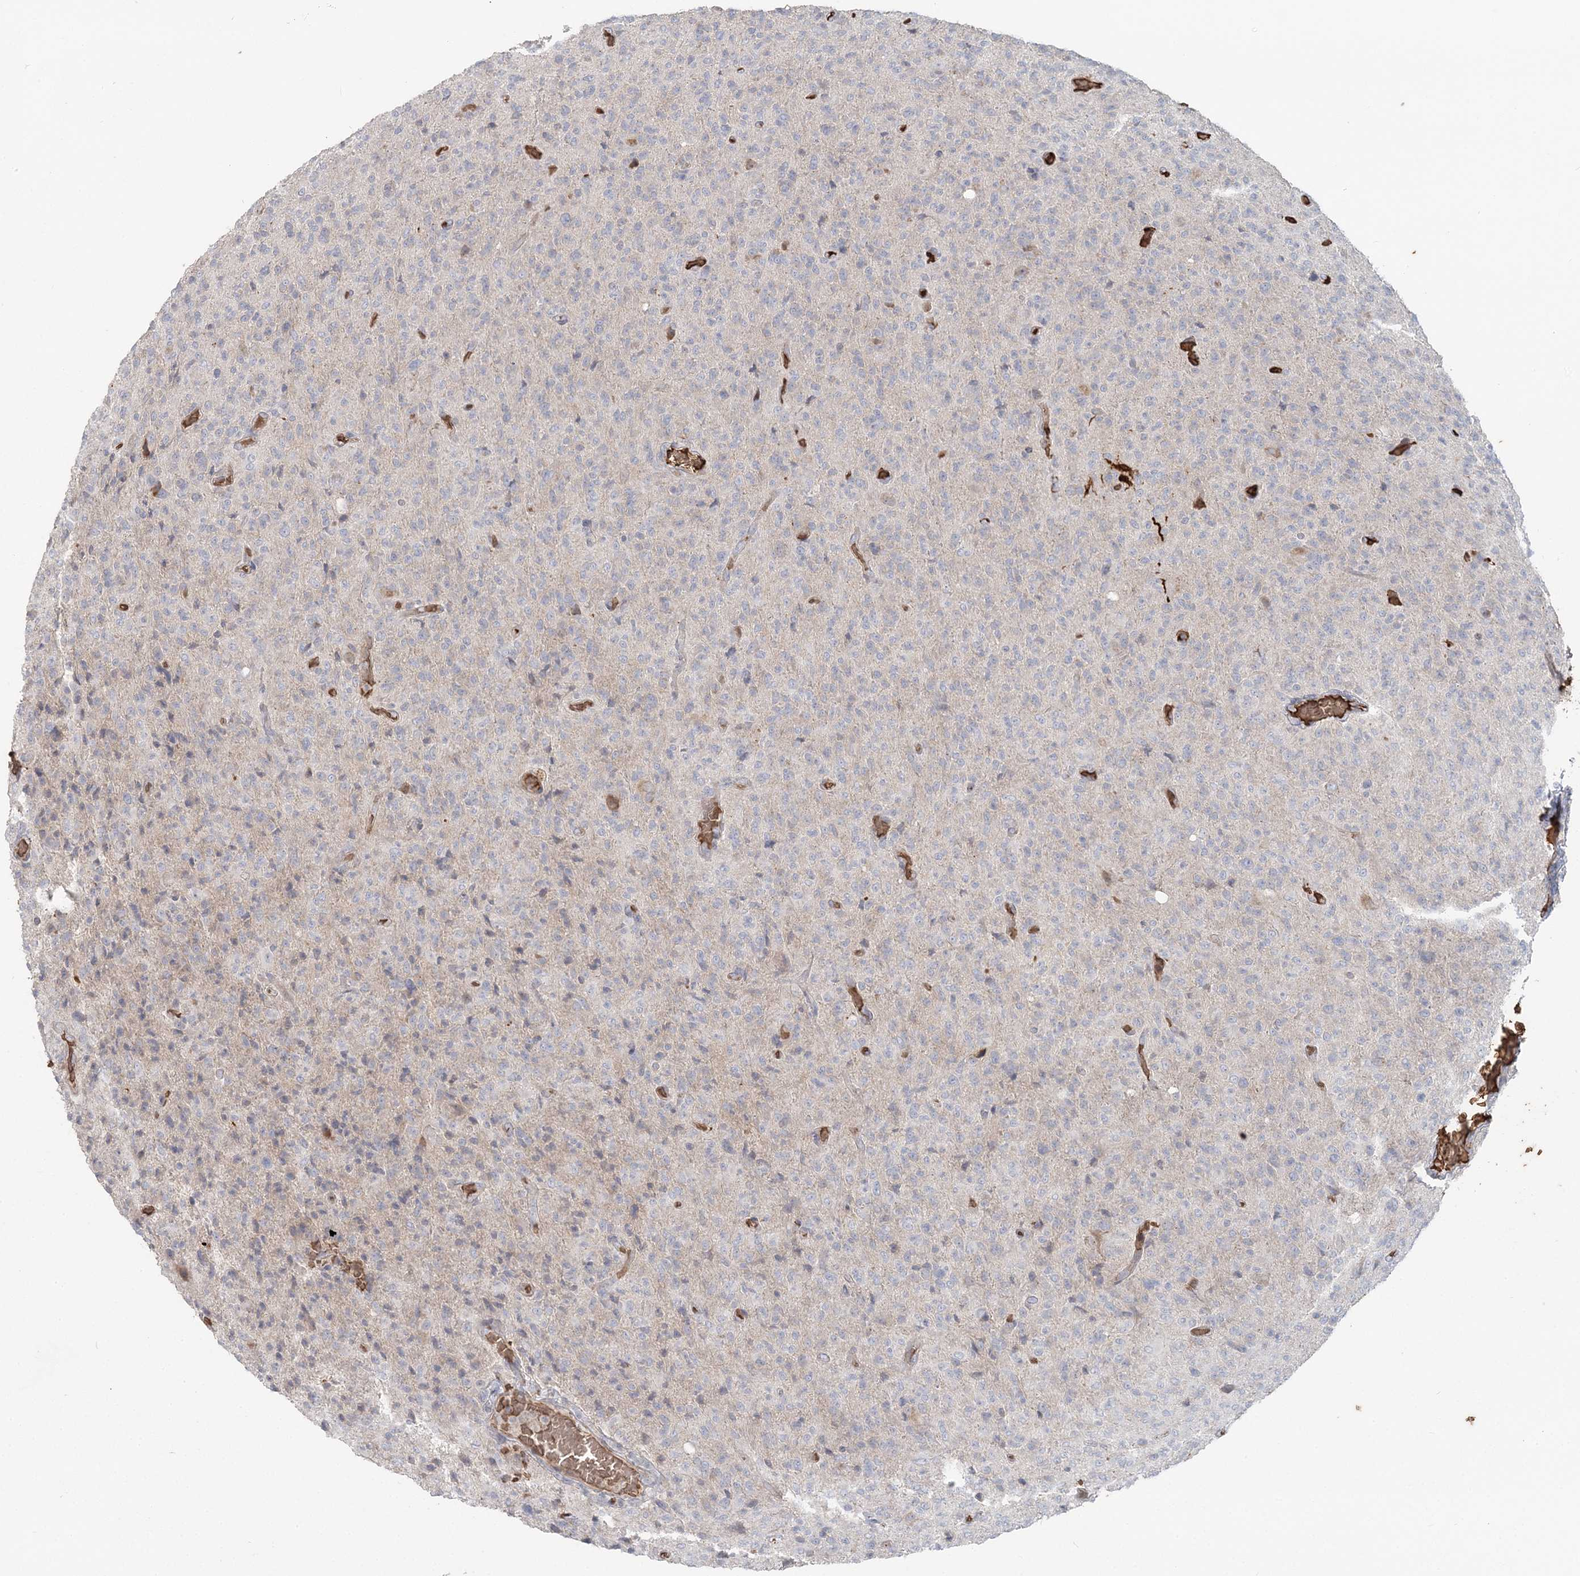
{"staining": {"intensity": "negative", "quantity": "none", "location": "none"}, "tissue": "glioma", "cell_type": "Tumor cells", "image_type": "cancer", "snomed": [{"axis": "morphology", "description": "Glioma, malignant, High grade"}, {"axis": "topography", "description": "Brain"}], "caption": "Glioma was stained to show a protein in brown. There is no significant positivity in tumor cells.", "gene": "SERINC1", "patient": {"sex": "female", "age": 57}}